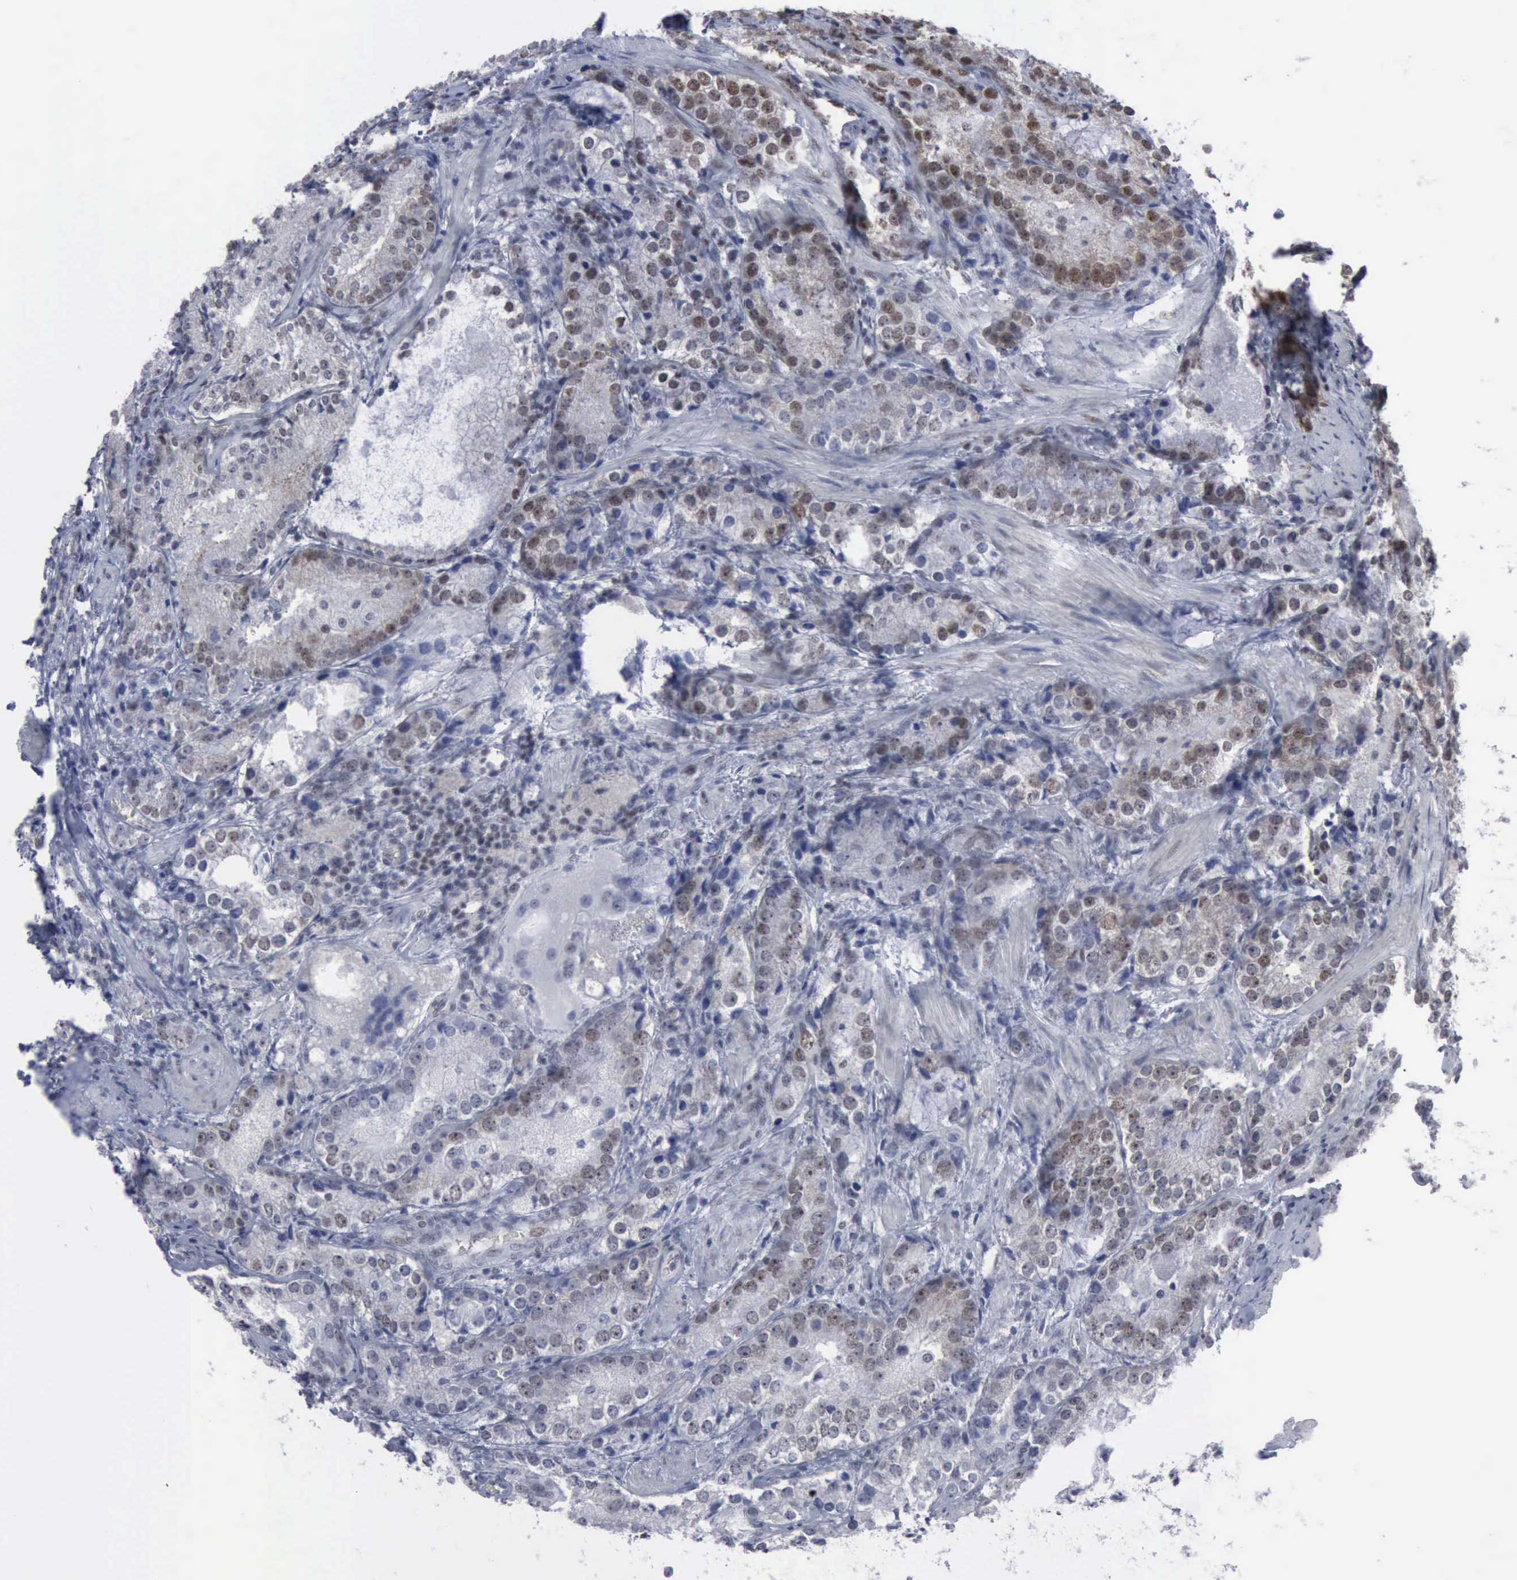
{"staining": {"intensity": "weak", "quantity": "25%-75%", "location": "nuclear"}, "tissue": "prostate cancer", "cell_type": "Tumor cells", "image_type": "cancer", "snomed": [{"axis": "morphology", "description": "Adenocarcinoma, High grade"}, {"axis": "topography", "description": "Prostate"}], "caption": "High-power microscopy captured an immunohistochemistry (IHC) histopathology image of prostate cancer, revealing weak nuclear staining in about 25%-75% of tumor cells.", "gene": "XPA", "patient": {"sex": "male", "age": 63}}